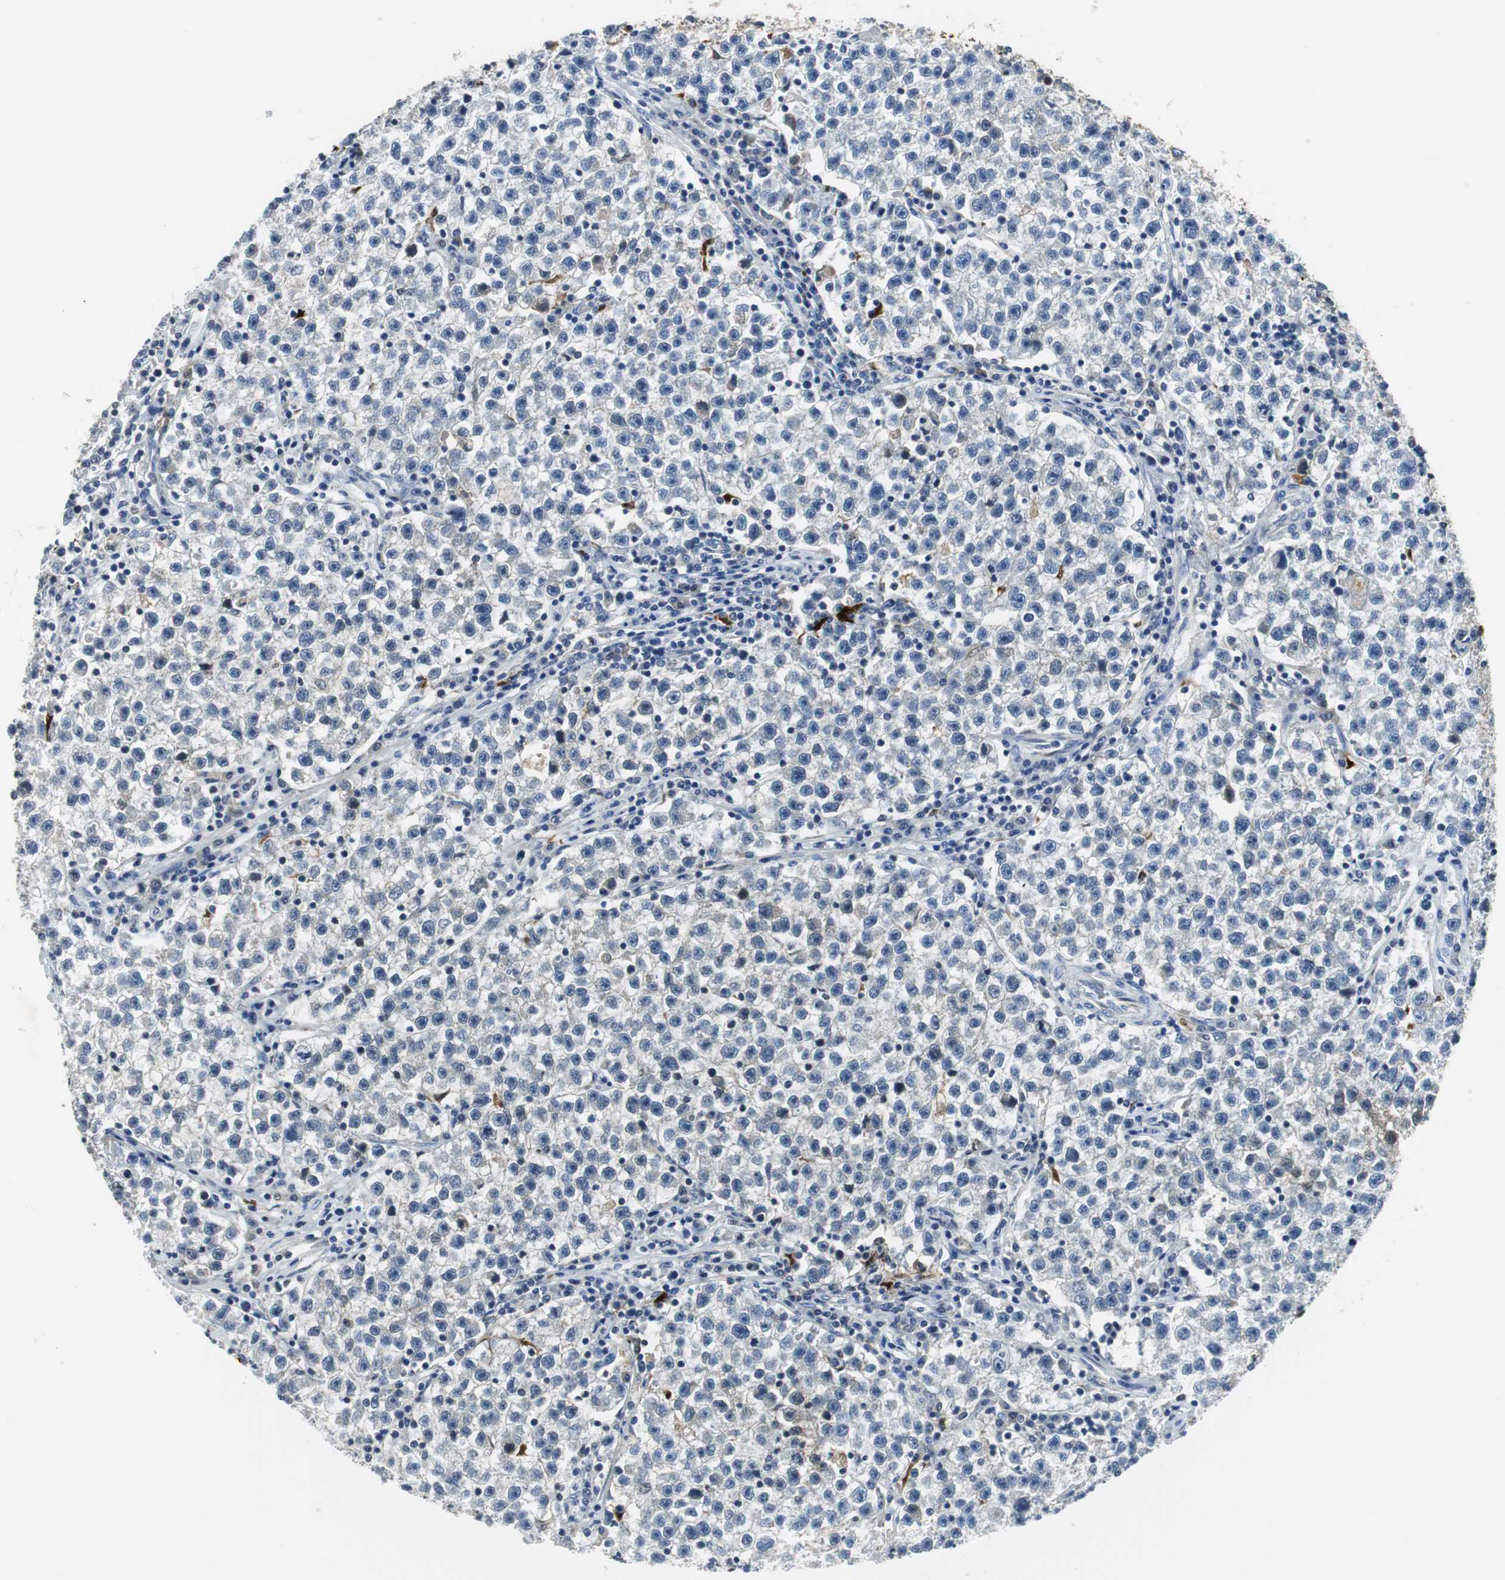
{"staining": {"intensity": "negative", "quantity": "none", "location": "none"}, "tissue": "testis cancer", "cell_type": "Tumor cells", "image_type": "cancer", "snomed": [{"axis": "morphology", "description": "Seminoma, NOS"}, {"axis": "topography", "description": "Testis"}], "caption": "Human seminoma (testis) stained for a protein using immunohistochemistry (IHC) displays no positivity in tumor cells.", "gene": "ORM1", "patient": {"sex": "male", "age": 22}}